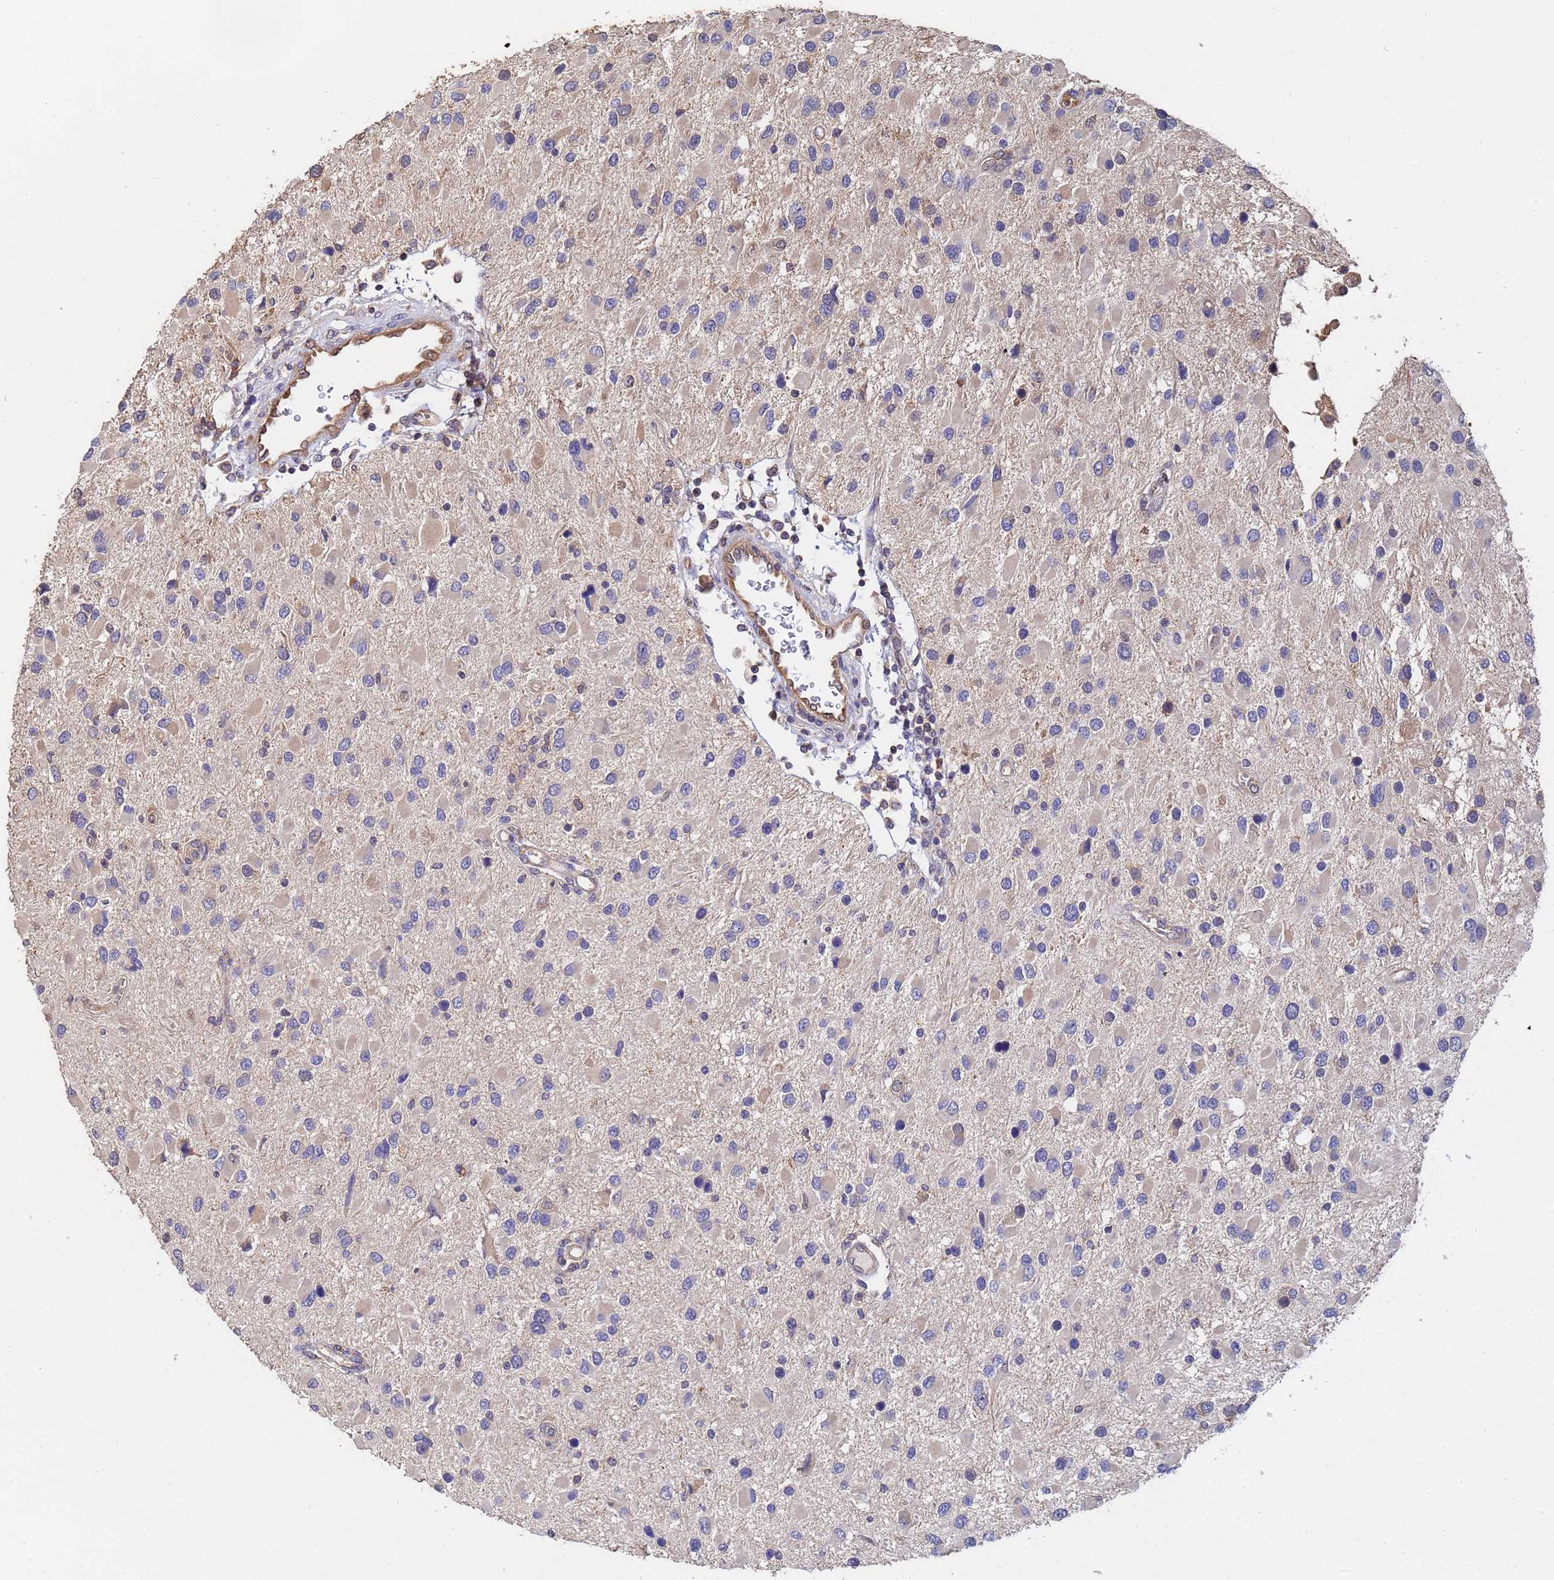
{"staining": {"intensity": "negative", "quantity": "none", "location": "none"}, "tissue": "glioma", "cell_type": "Tumor cells", "image_type": "cancer", "snomed": [{"axis": "morphology", "description": "Glioma, malignant, High grade"}, {"axis": "topography", "description": "Brain"}], "caption": "DAB (3,3'-diaminobenzidine) immunohistochemical staining of human malignant glioma (high-grade) shows no significant expression in tumor cells.", "gene": "FAM25A", "patient": {"sex": "male", "age": 53}}